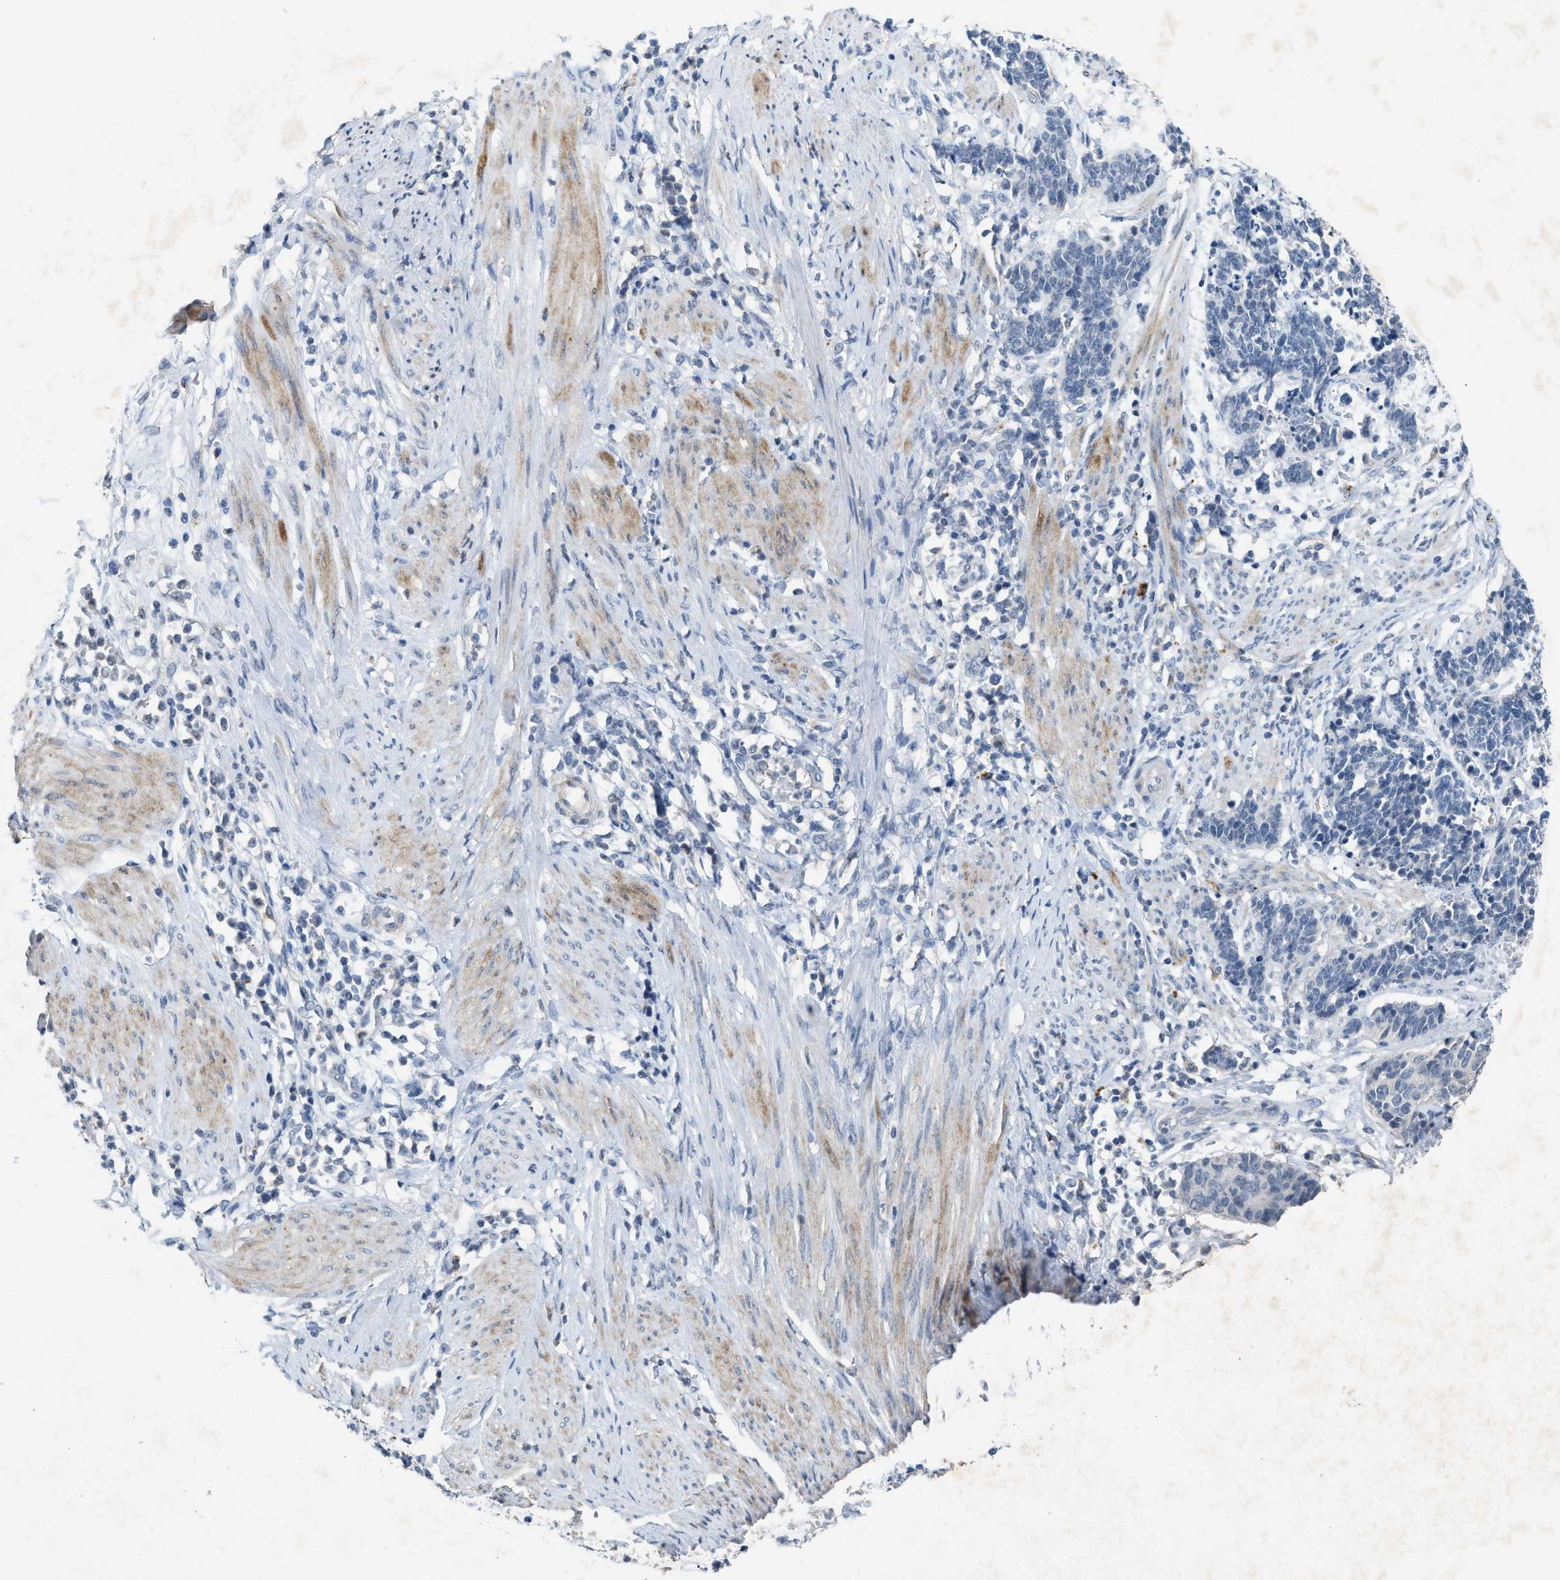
{"staining": {"intensity": "negative", "quantity": "none", "location": "none"}, "tissue": "cervical cancer", "cell_type": "Tumor cells", "image_type": "cancer", "snomed": [{"axis": "morphology", "description": "Squamous cell carcinoma, NOS"}, {"axis": "topography", "description": "Cervix"}], "caption": "DAB (3,3'-diaminobenzidine) immunohistochemical staining of human cervical cancer displays no significant expression in tumor cells. (Brightfield microscopy of DAB (3,3'-diaminobenzidine) immunohistochemistry (IHC) at high magnification).", "gene": "SLC5A5", "patient": {"sex": "female", "age": 35}}